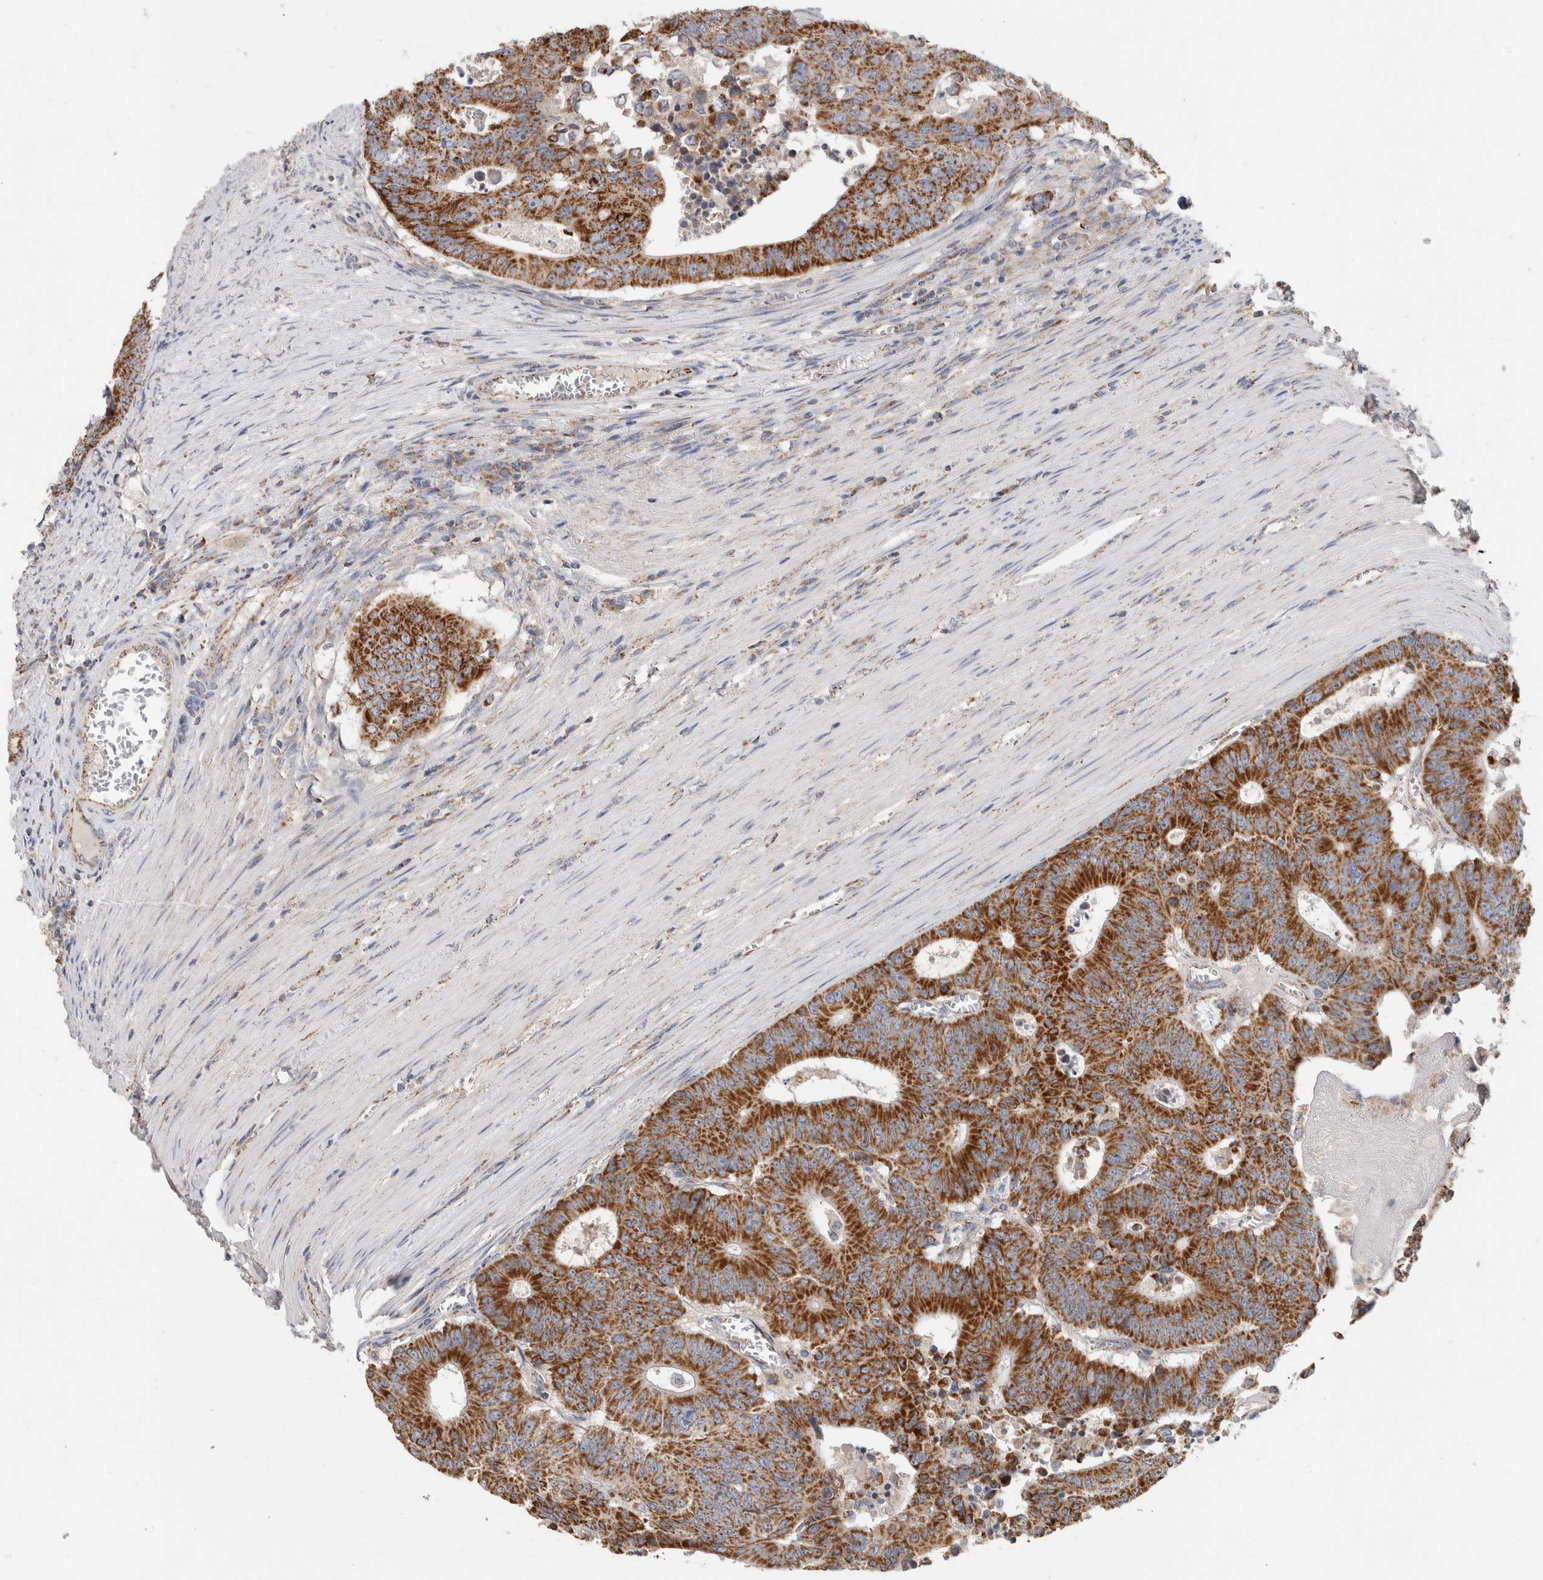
{"staining": {"intensity": "strong", "quantity": ">75%", "location": "cytoplasmic/membranous"}, "tissue": "colorectal cancer", "cell_type": "Tumor cells", "image_type": "cancer", "snomed": [{"axis": "morphology", "description": "Adenocarcinoma, NOS"}, {"axis": "topography", "description": "Colon"}], "caption": "Immunohistochemistry (IHC) (DAB) staining of human colorectal adenocarcinoma exhibits strong cytoplasmic/membranous protein staining in approximately >75% of tumor cells.", "gene": "IARS2", "patient": {"sex": "male", "age": 87}}